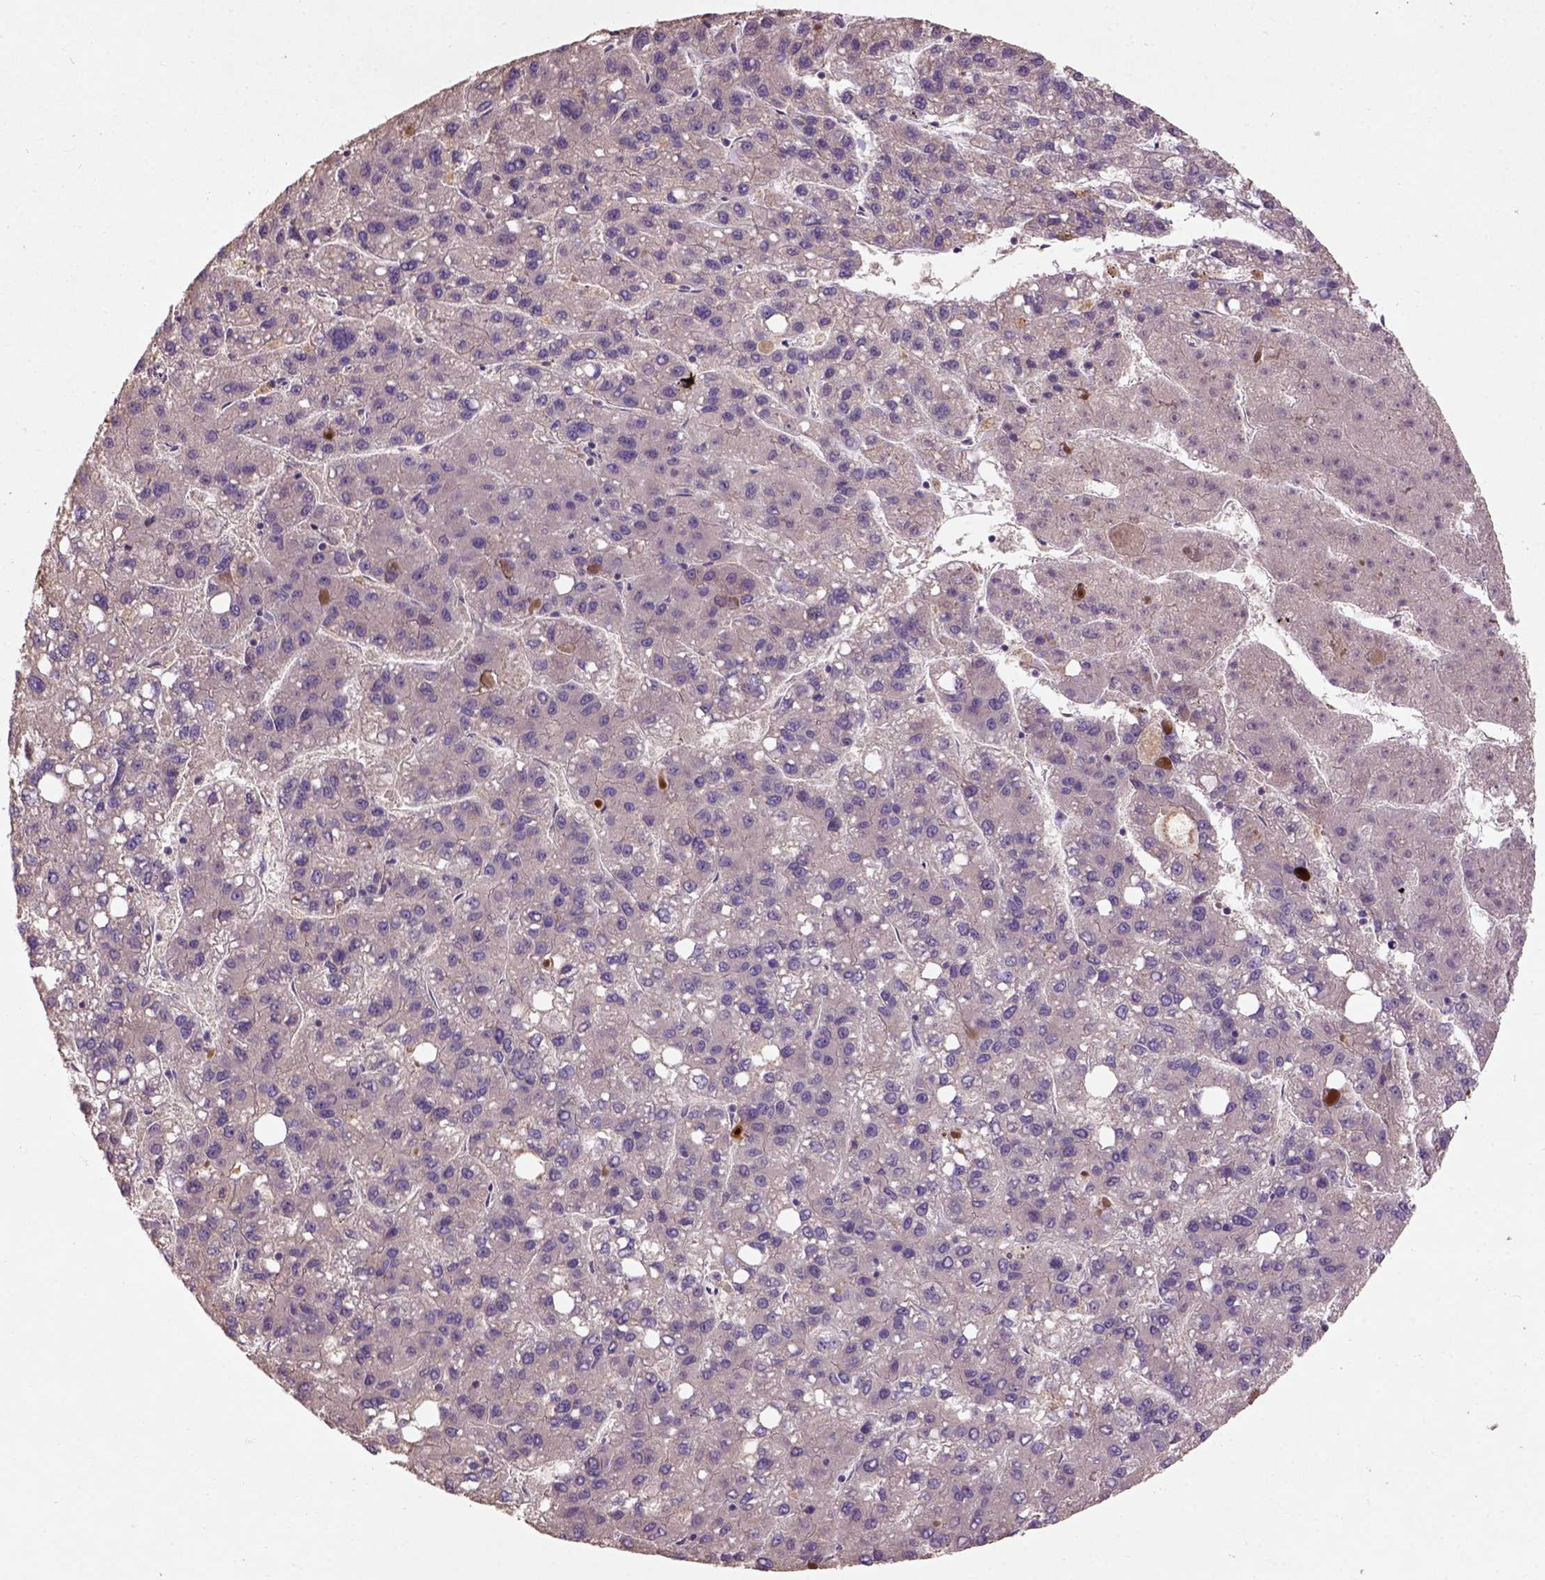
{"staining": {"intensity": "negative", "quantity": "none", "location": "none"}, "tissue": "liver cancer", "cell_type": "Tumor cells", "image_type": "cancer", "snomed": [{"axis": "morphology", "description": "Carcinoma, Hepatocellular, NOS"}, {"axis": "topography", "description": "Liver"}], "caption": "A high-resolution histopathology image shows immunohistochemistry (IHC) staining of liver cancer, which demonstrates no significant staining in tumor cells.", "gene": "KBTBD8", "patient": {"sex": "female", "age": 82}}